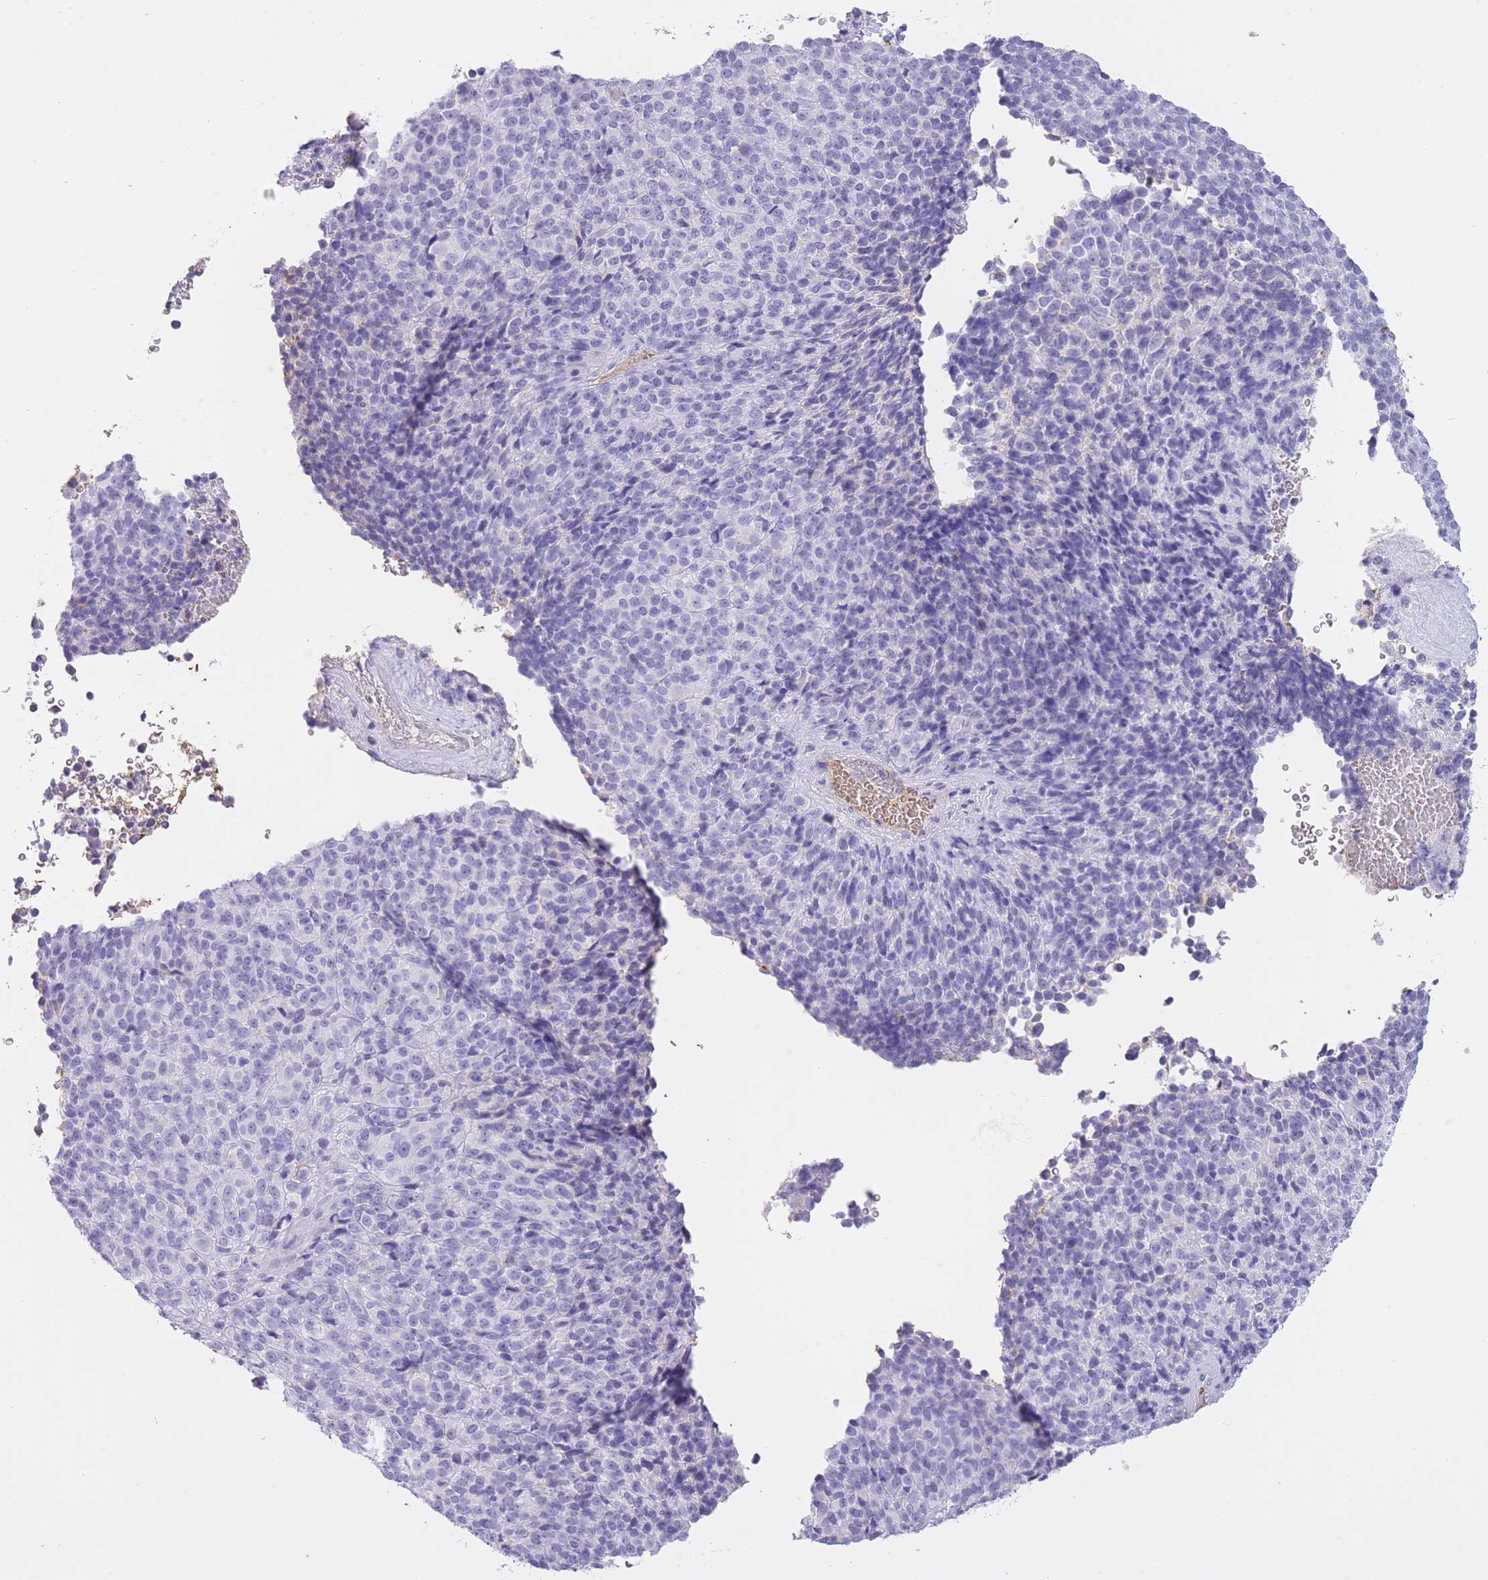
{"staining": {"intensity": "negative", "quantity": "none", "location": "none"}, "tissue": "melanoma", "cell_type": "Tumor cells", "image_type": "cancer", "snomed": [{"axis": "morphology", "description": "Malignant melanoma, Metastatic site"}, {"axis": "topography", "description": "Brain"}], "caption": "IHC image of neoplastic tissue: human malignant melanoma (metastatic site) stained with DAB exhibits no significant protein expression in tumor cells.", "gene": "AP3S2", "patient": {"sex": "female", "age": 56}}